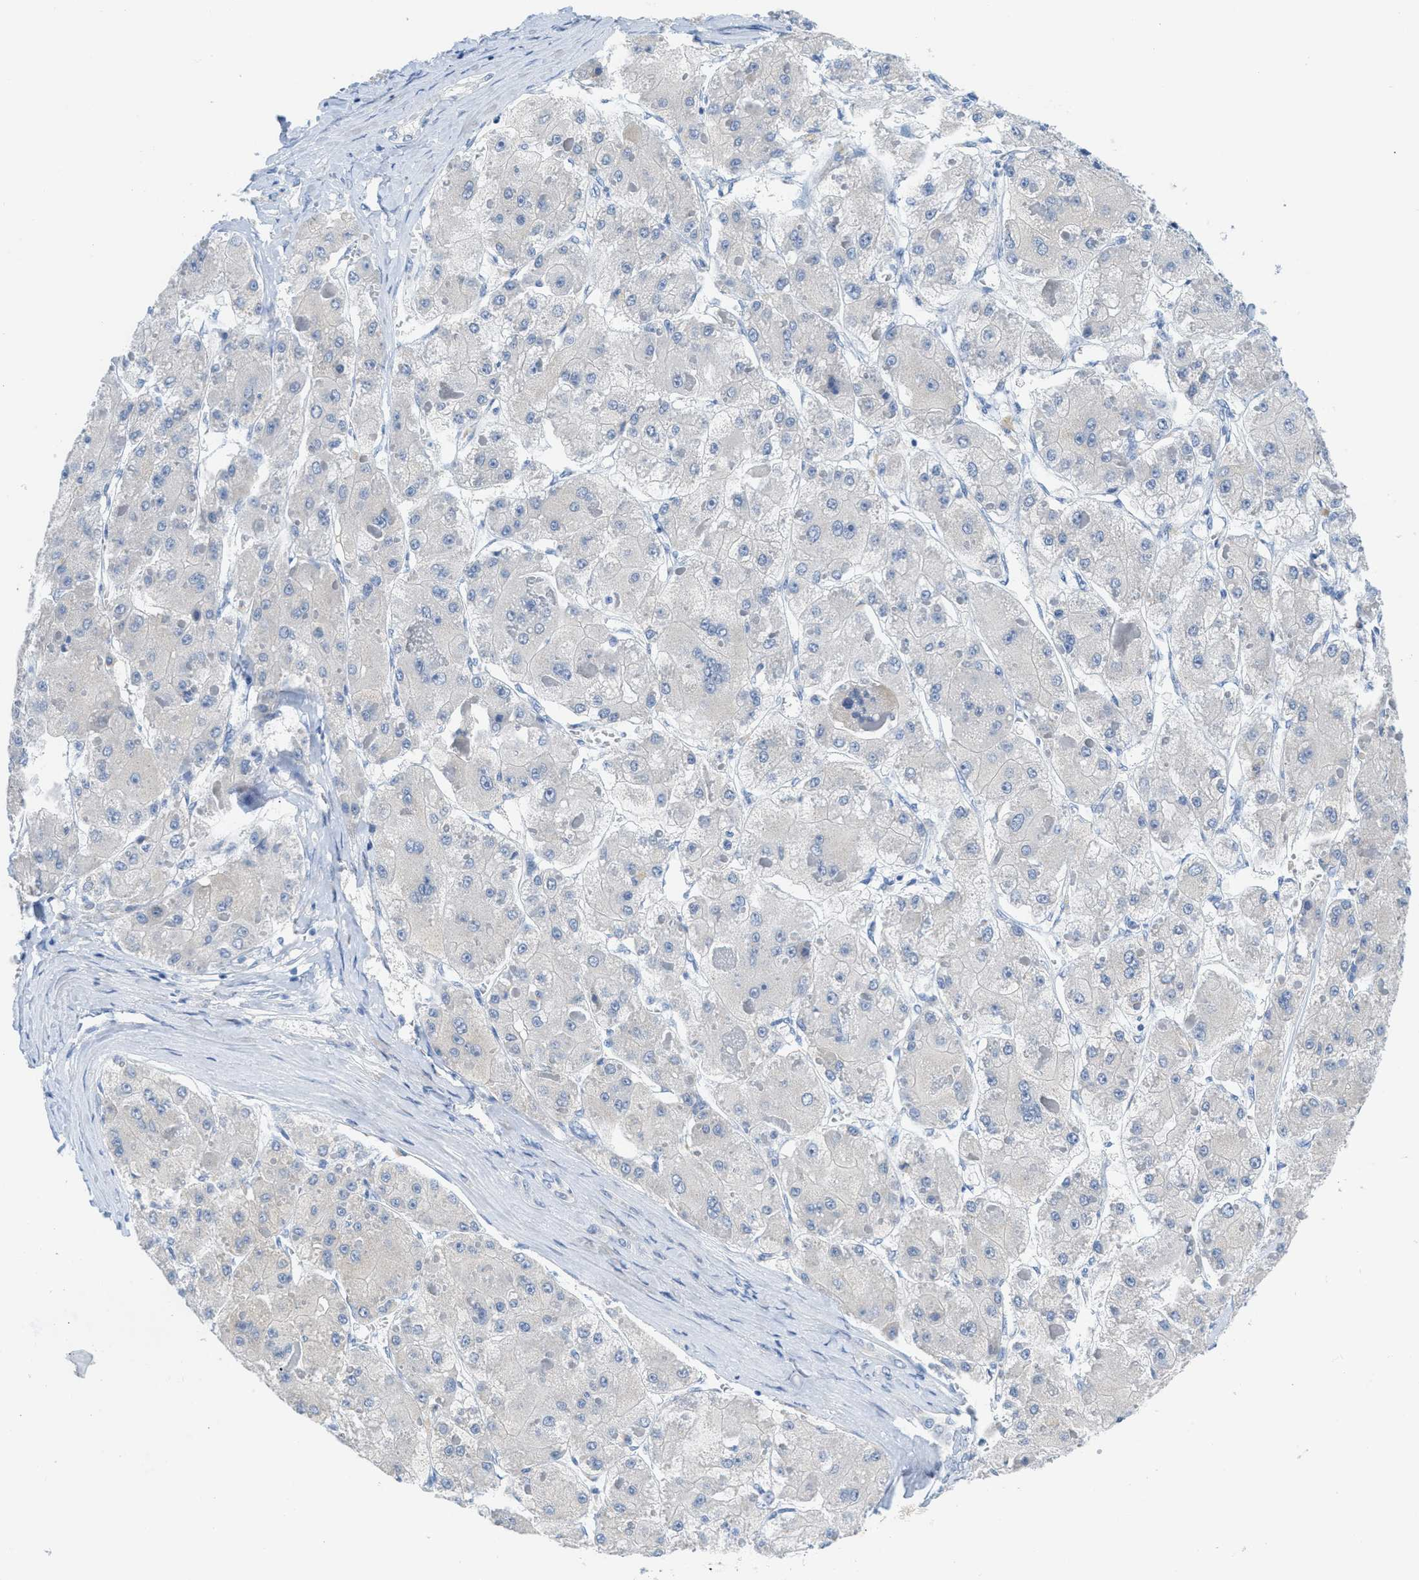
{"staining": {"intensity": "negative", "quantity": "none", "location": "none"}, "tissue": "liver cancer", "cell_type": "Tumor cells", "image_type": "cancer", "snomed": [{"axis": "morphology", "description": "Carcinoma, Hepatocellular, NOS"}, {"axis": "topography", "description": "Liver"}], "caption": "Hepatocellular carcinoma (liver) was stained to show a protein in brown. There is no significant expression in tumor cells.", "gene": "HSF2", "patient": {"sex": "female", "age": 73}}